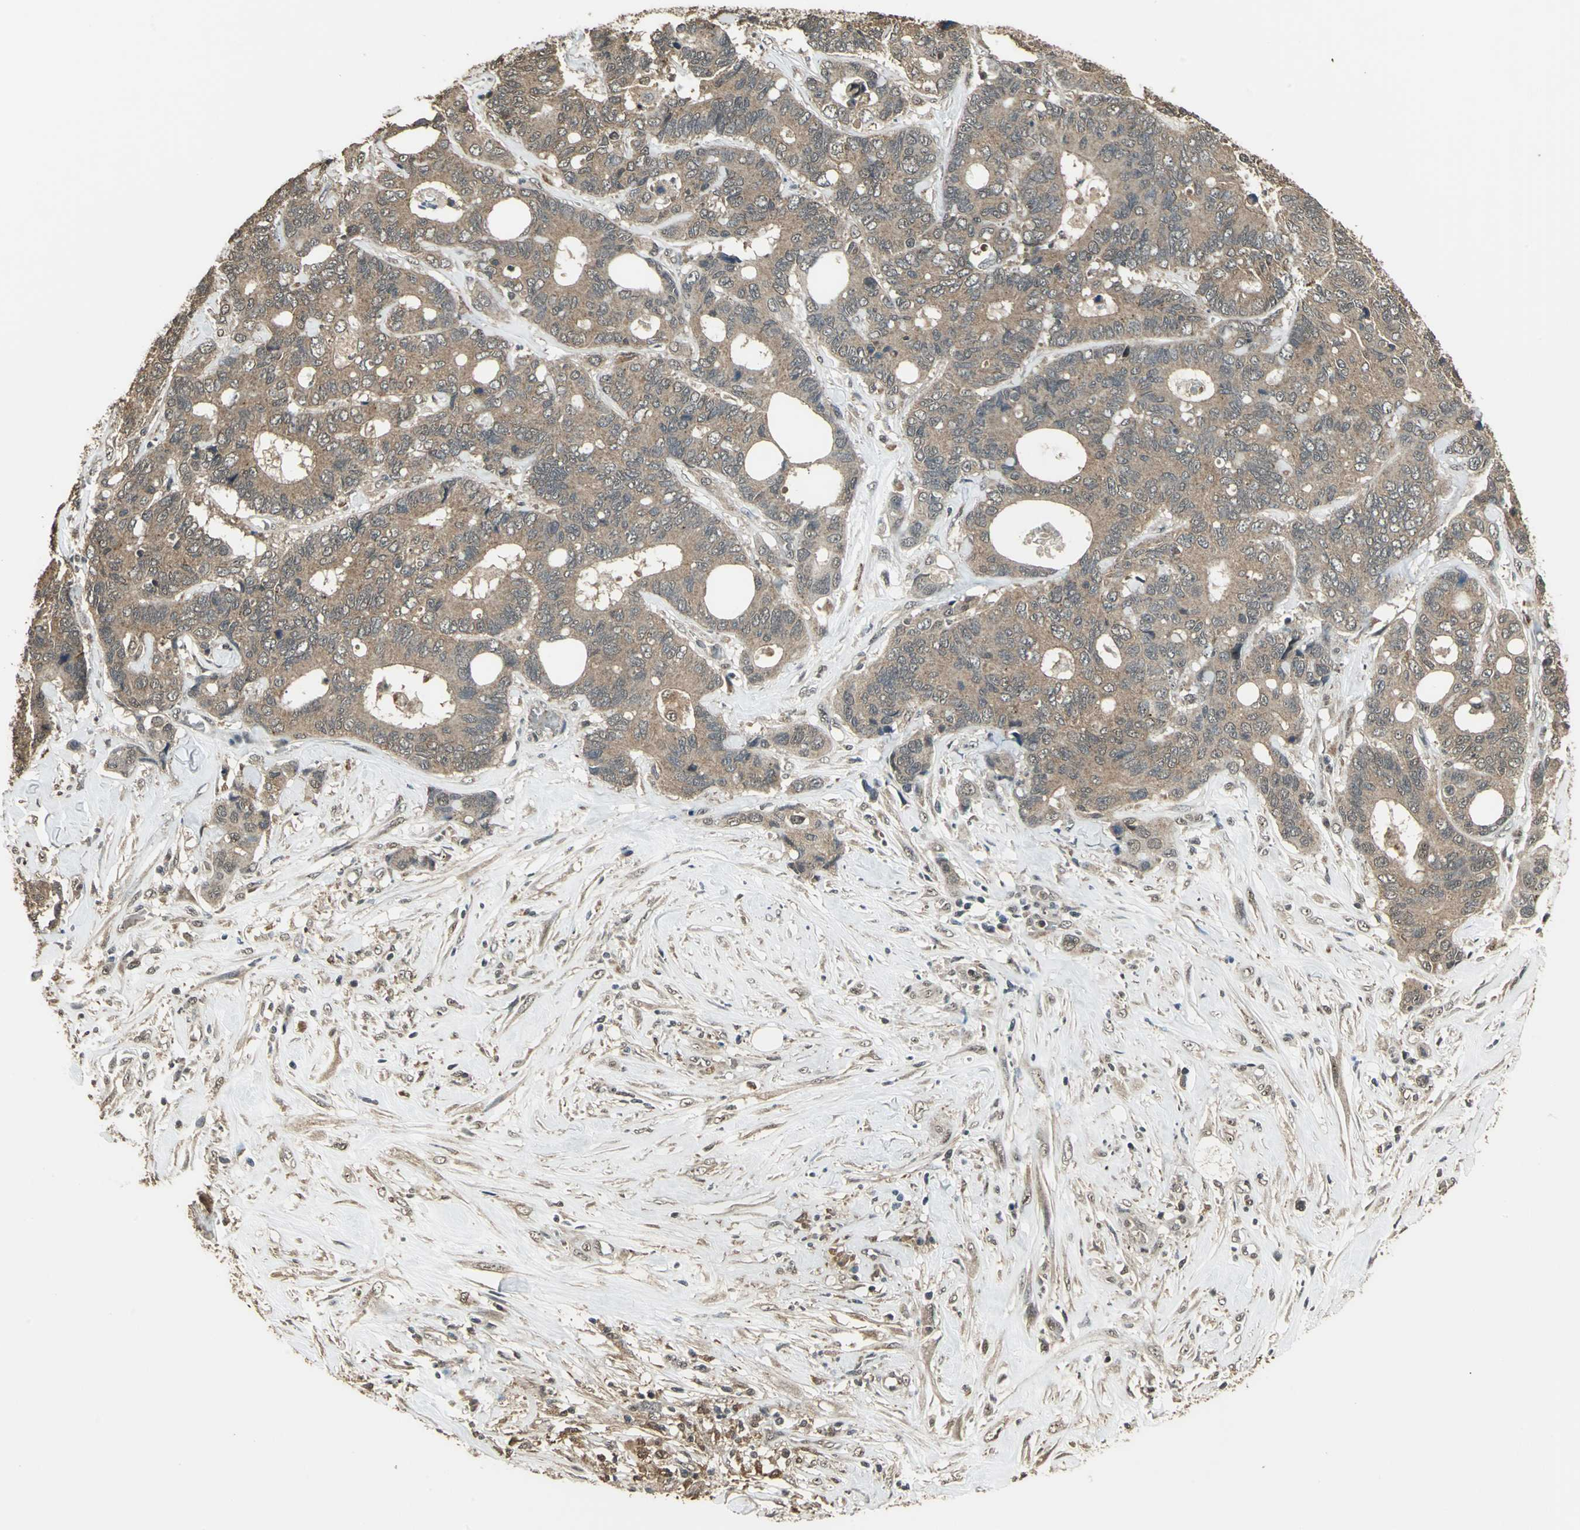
{"staining": {"intensity": "moderate", "quantity": ">75%", "location": "cytoplasmic/membranous"}, "tissue": "colorectal cancer", "cell_type": "Tumor cells", "image_type": "cancer", "snomed": [{"axis": "morphology", "description": "Adenocarcinoma, NOS"}, {"axis": "topography", "description": "Colon"}], "caption": "An immunohistochemistry (IHC) histopathology image of tumor tissue is shown. Protein staining in brown labels moderate cytoplasmic/membranous positivity in colorectal cancer (adenocarcinoma) within tumor cells. (DAB (3,3'-diaminobenzidine) IHC with brightfield microscopy, high magnification).", "gene": "UCHL5", "patient": {"sex": "female", "age": 70}}